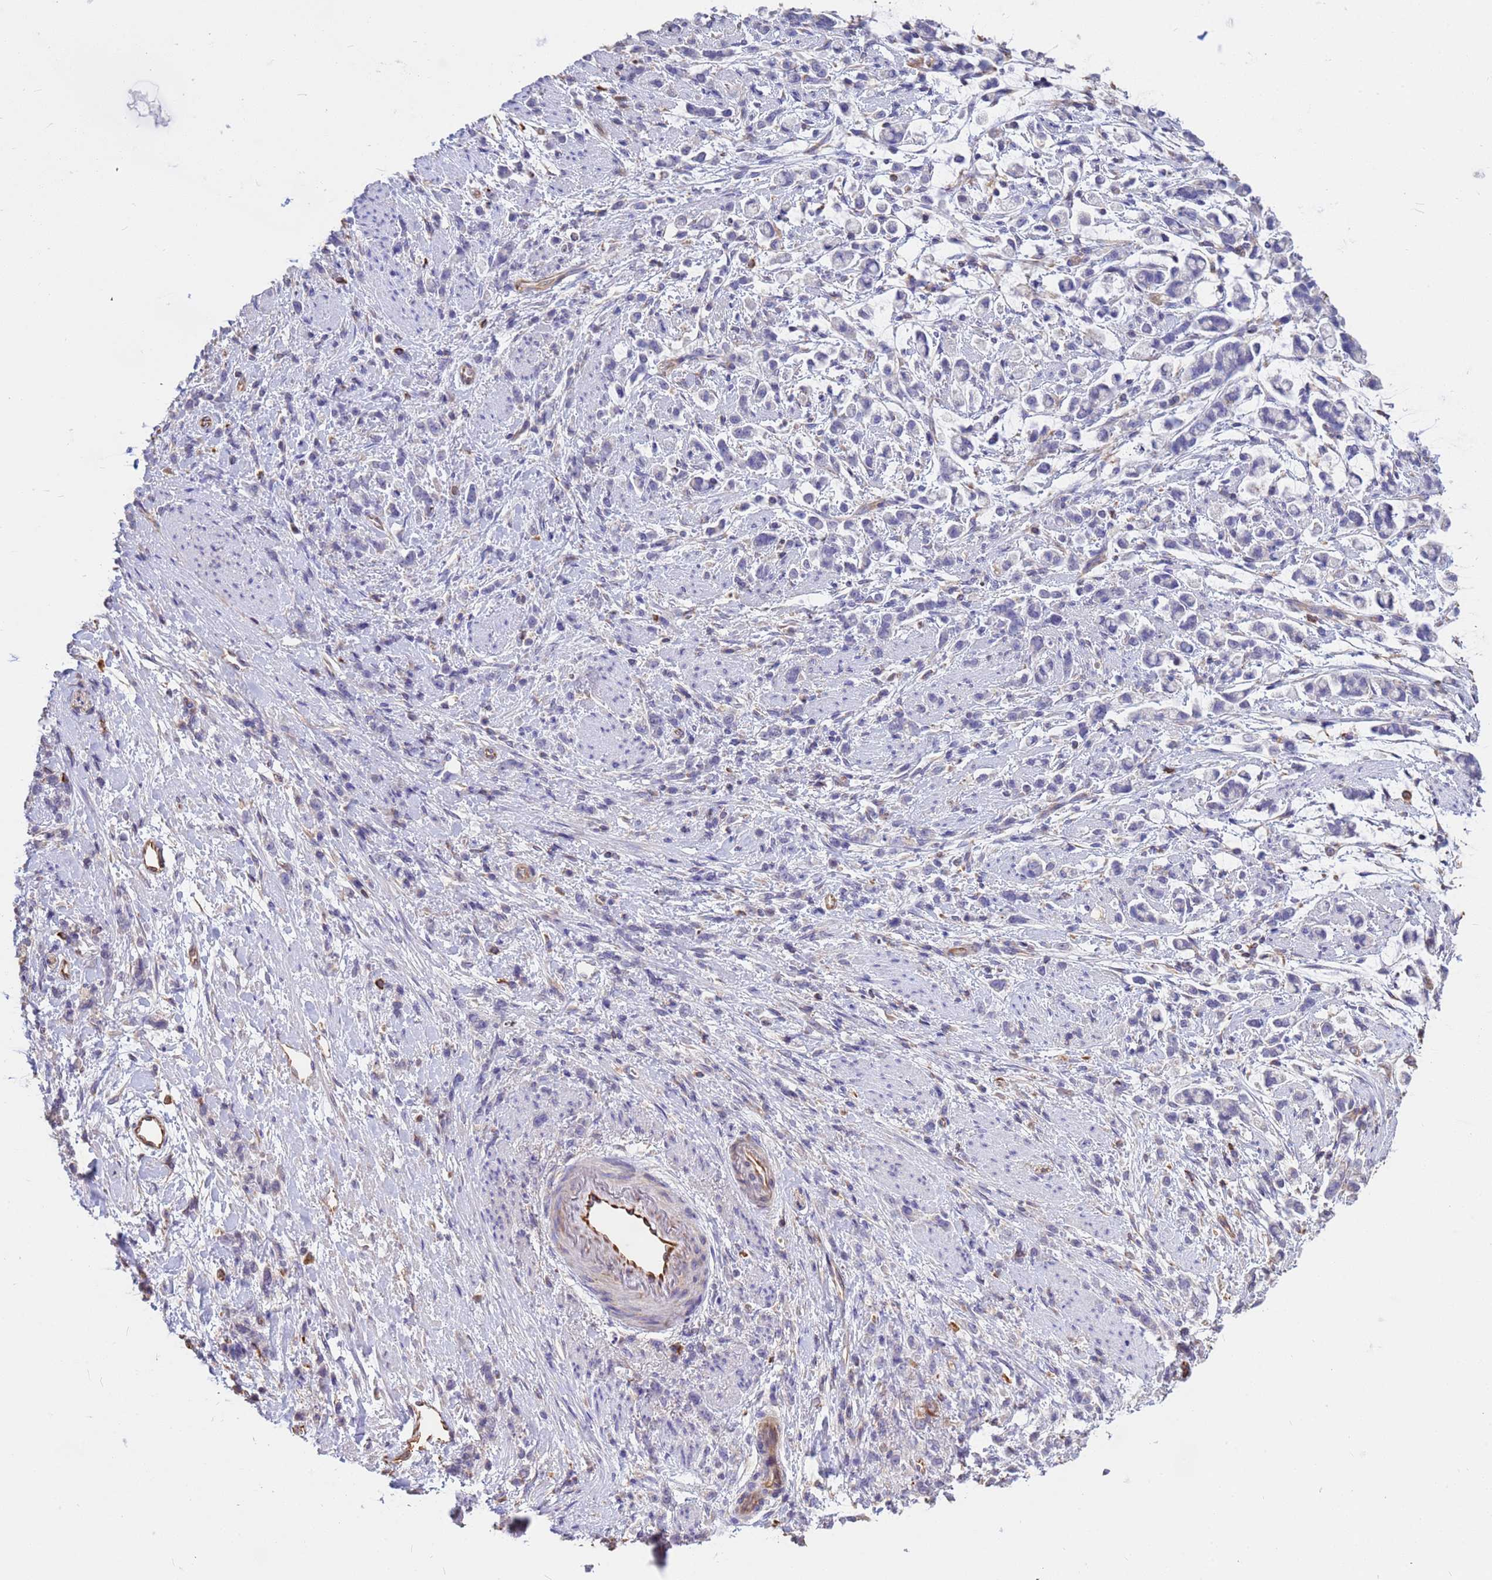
{"staining": {"intensity": "negative", "quantity": "none", "location": "none"}, "tissue": "stomach cancer", "cell_type": "Tumor cells", "image_type": "cancer", "snomed": [{"axis": "morphology", "description": "Adenocarcinoma, NOS"}, {"axis": "topography", "description": "Stomach"}], "caption": "High power microscopy micrograph of an immunohistochemistry micrograph of adenocarcinoma (stomach), revealing no significant expression in tumor cells.", "gene": "TCEAL3", "patient": {"sex": "female", "age": 60}}